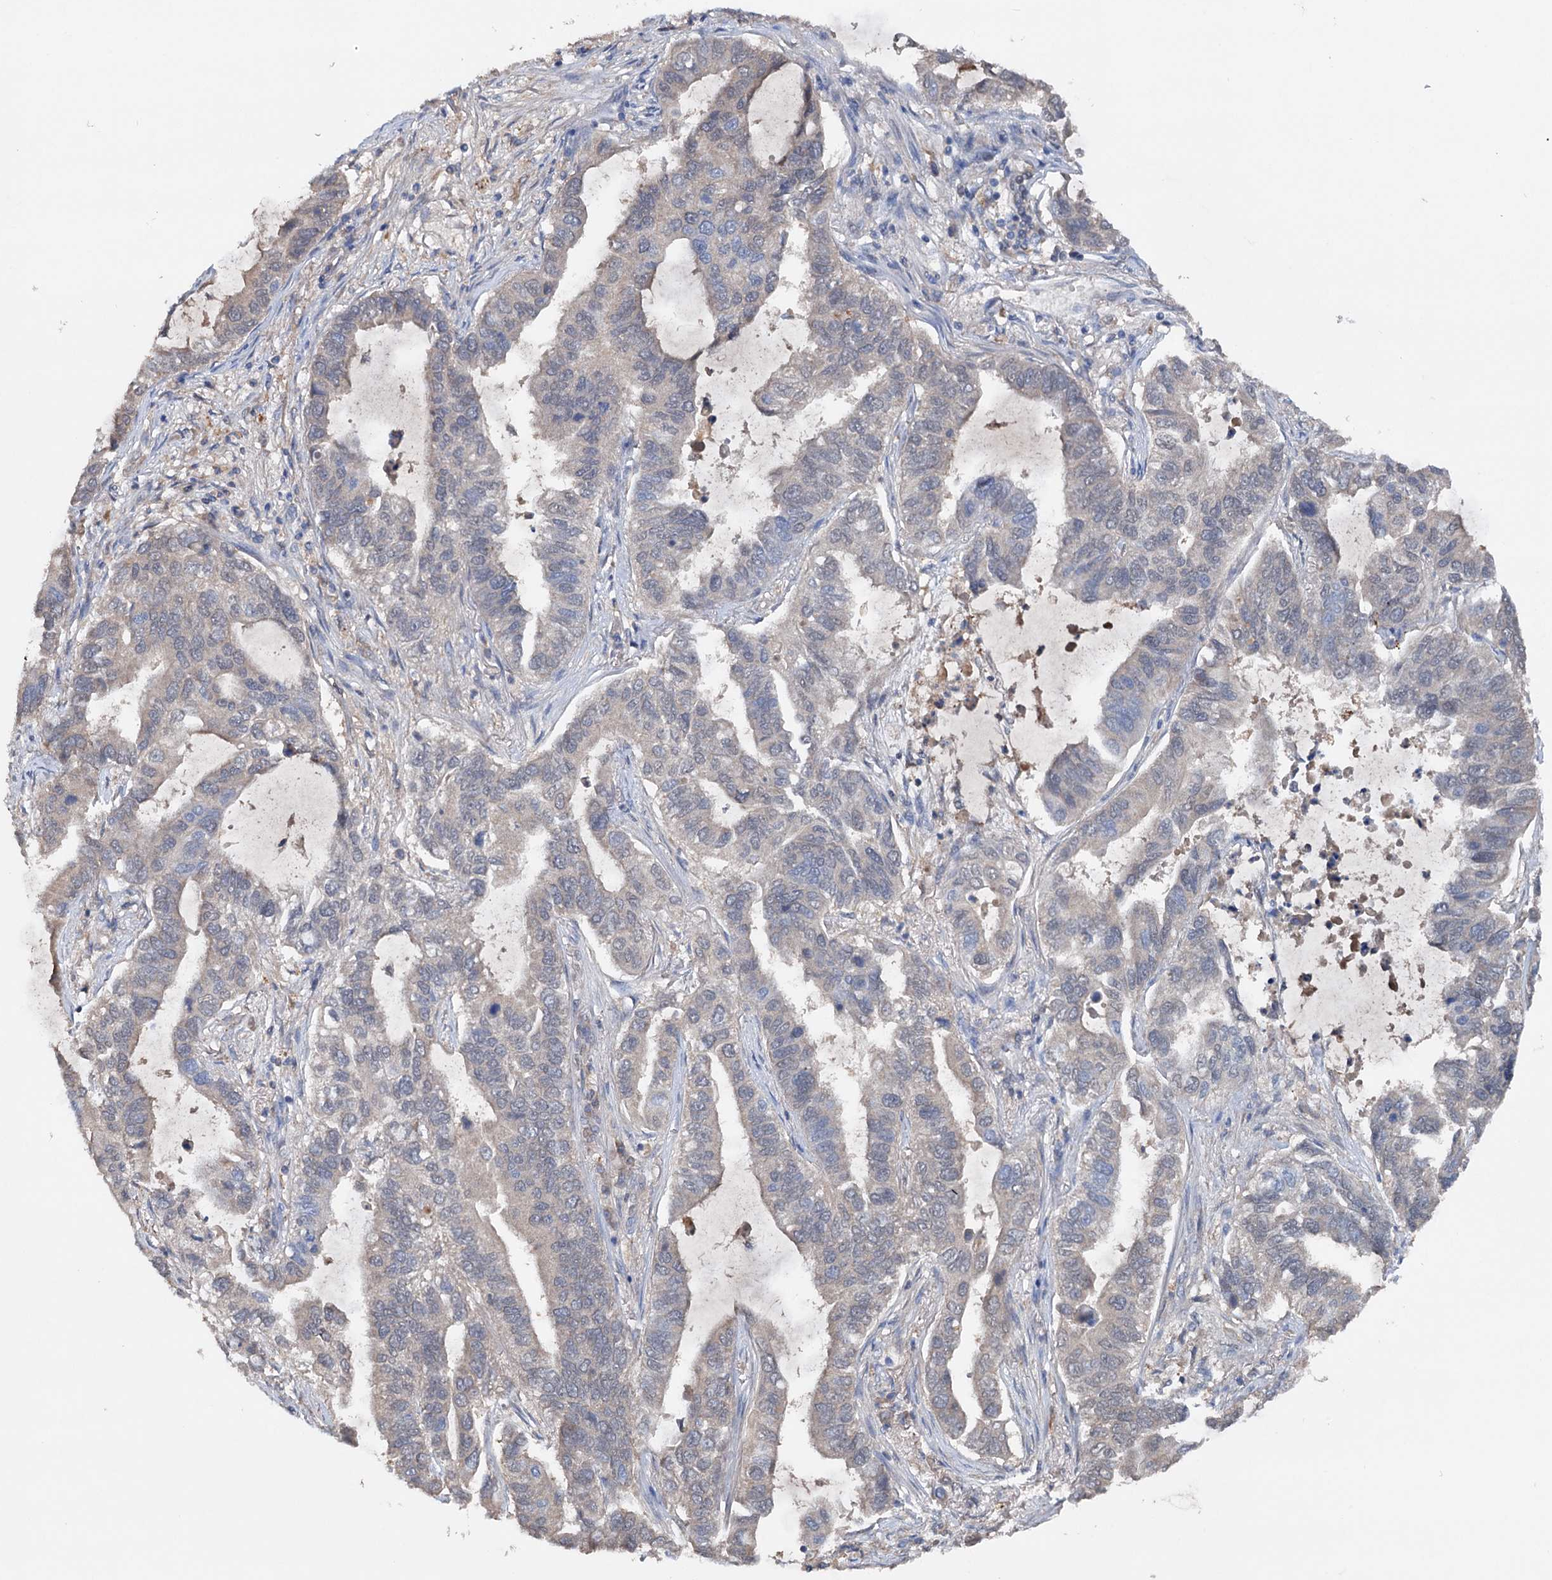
{"staining": {"intensity": "moderate", "quantity": "<25%", "location": "cytoplasmic/membranous"}, "tissue": "lung cancer", "cell_type": "Tumor cells", "image_type": "cancer", "snomed": [{"axis": "morphology", "description": "Adenocarcinoma, NOS"}, {"axis": "topography", "description": "Lung"}], "caption": "Immunohistochemistry staining of lung adenocarcinoma, which exhibits low levels of moderate cytoplasmic/membranous staining in about <25% of tumor cells indicating moderate cytoplasmic/membranous protein expression. The staining was performed using DAB (brown) for protein detection and nuclei were counterstained in hematoxylin (blue).", "gene": "ARL13A", "patient": {"sex": "male", "age": 64}}